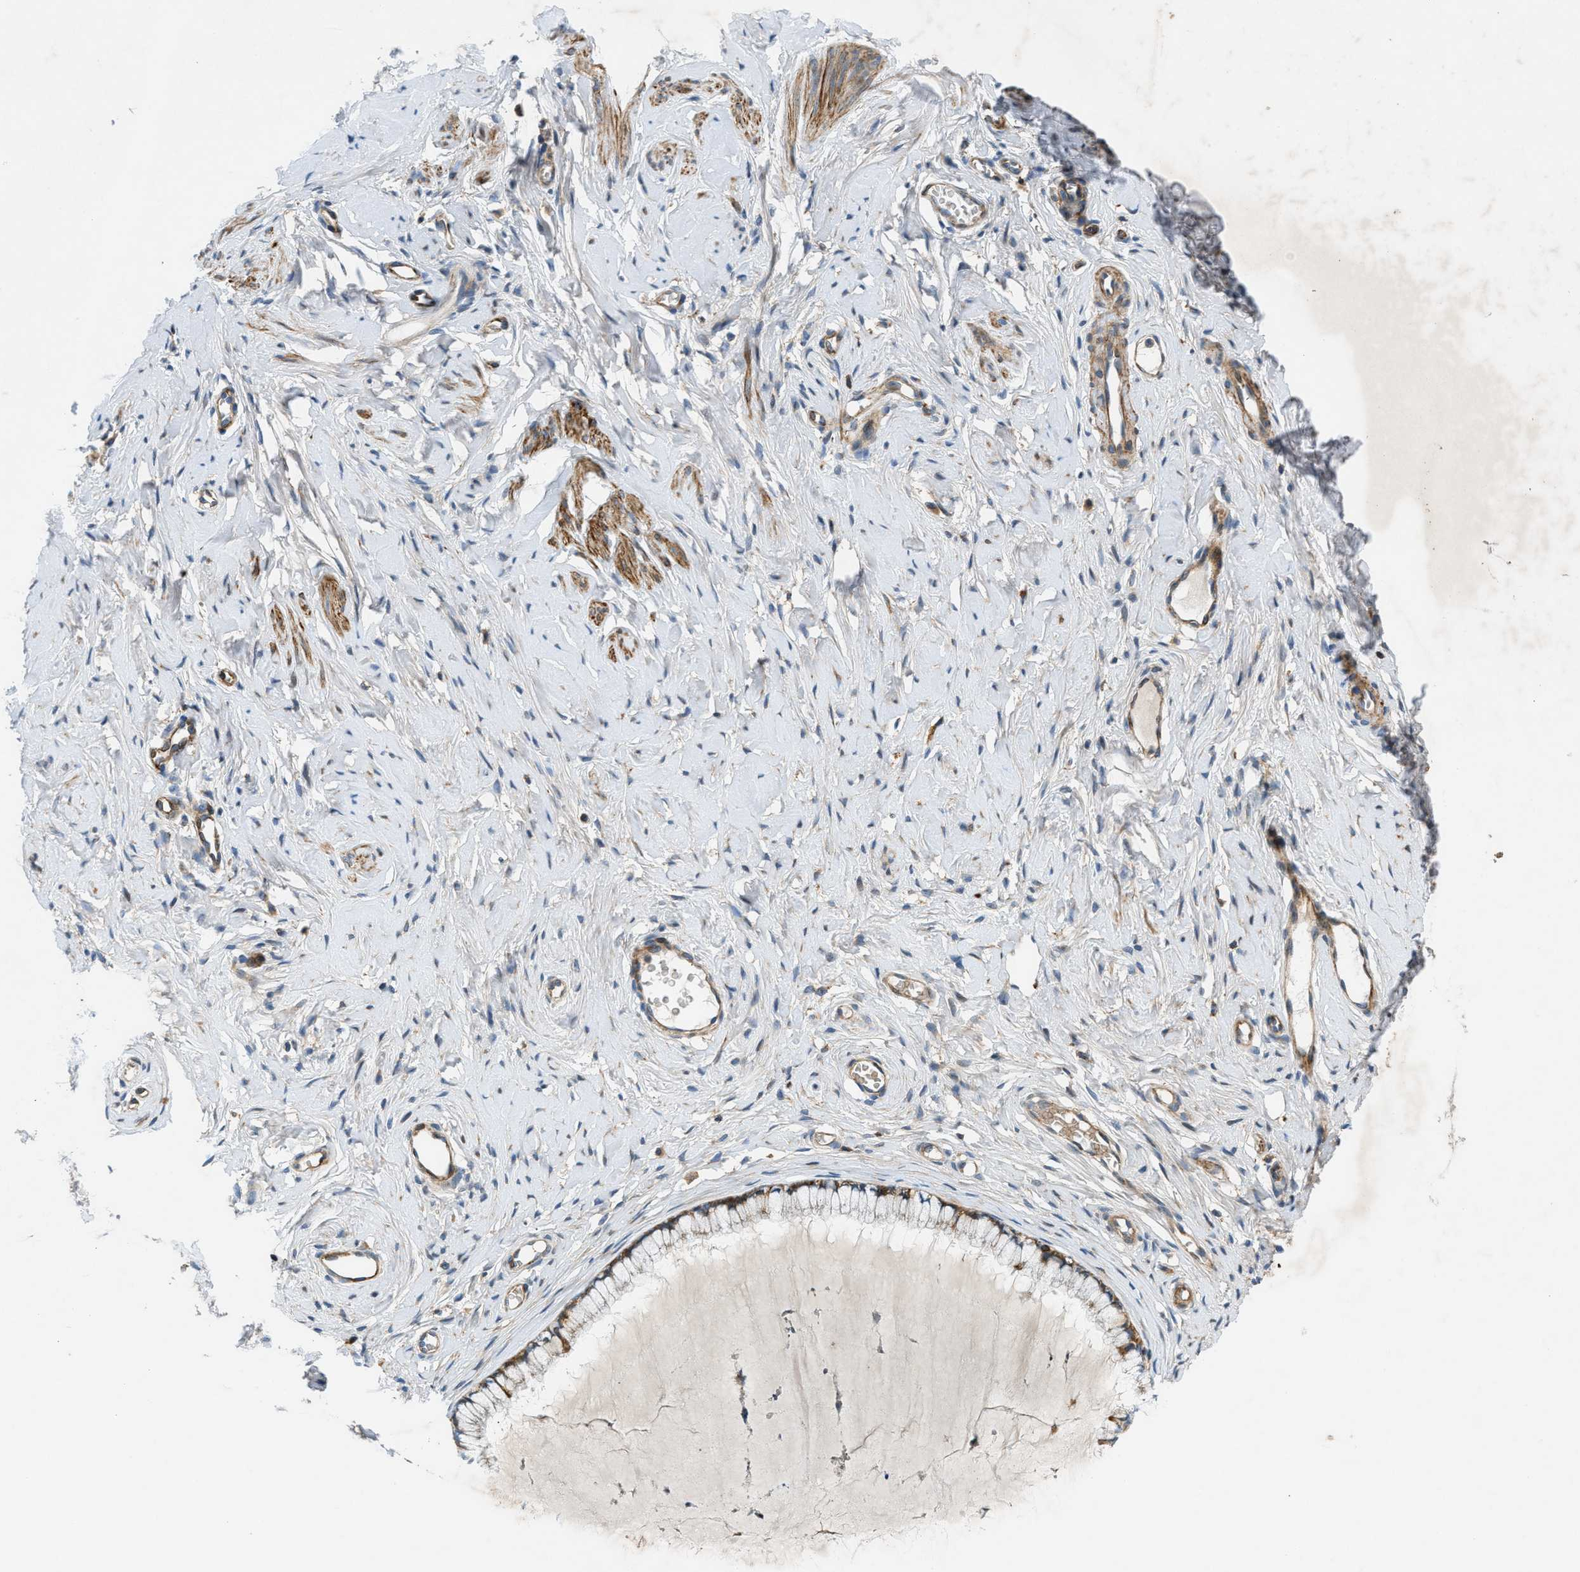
{"staining": {"intensity": "weak", "quantity": "25%-75%", "location": "cytoplasmic/membranous"}, "tissue": "cervix", "cell_type": "Glandular cells", "image_type": "normal", "snomed": [{"axis": "morphology", "description": "Normal tissue, NOS"}, {"axis": "topography", "description": "Cervix"}], "caption": "There is low levels of weak cytoplasmic/membranous staining in glandular cells of unremarkable cervix, as demonstrated by immunohistochemical staining (brown color).", "gene": "DHODH", "patient": {"sex": "female", "age": 65}}